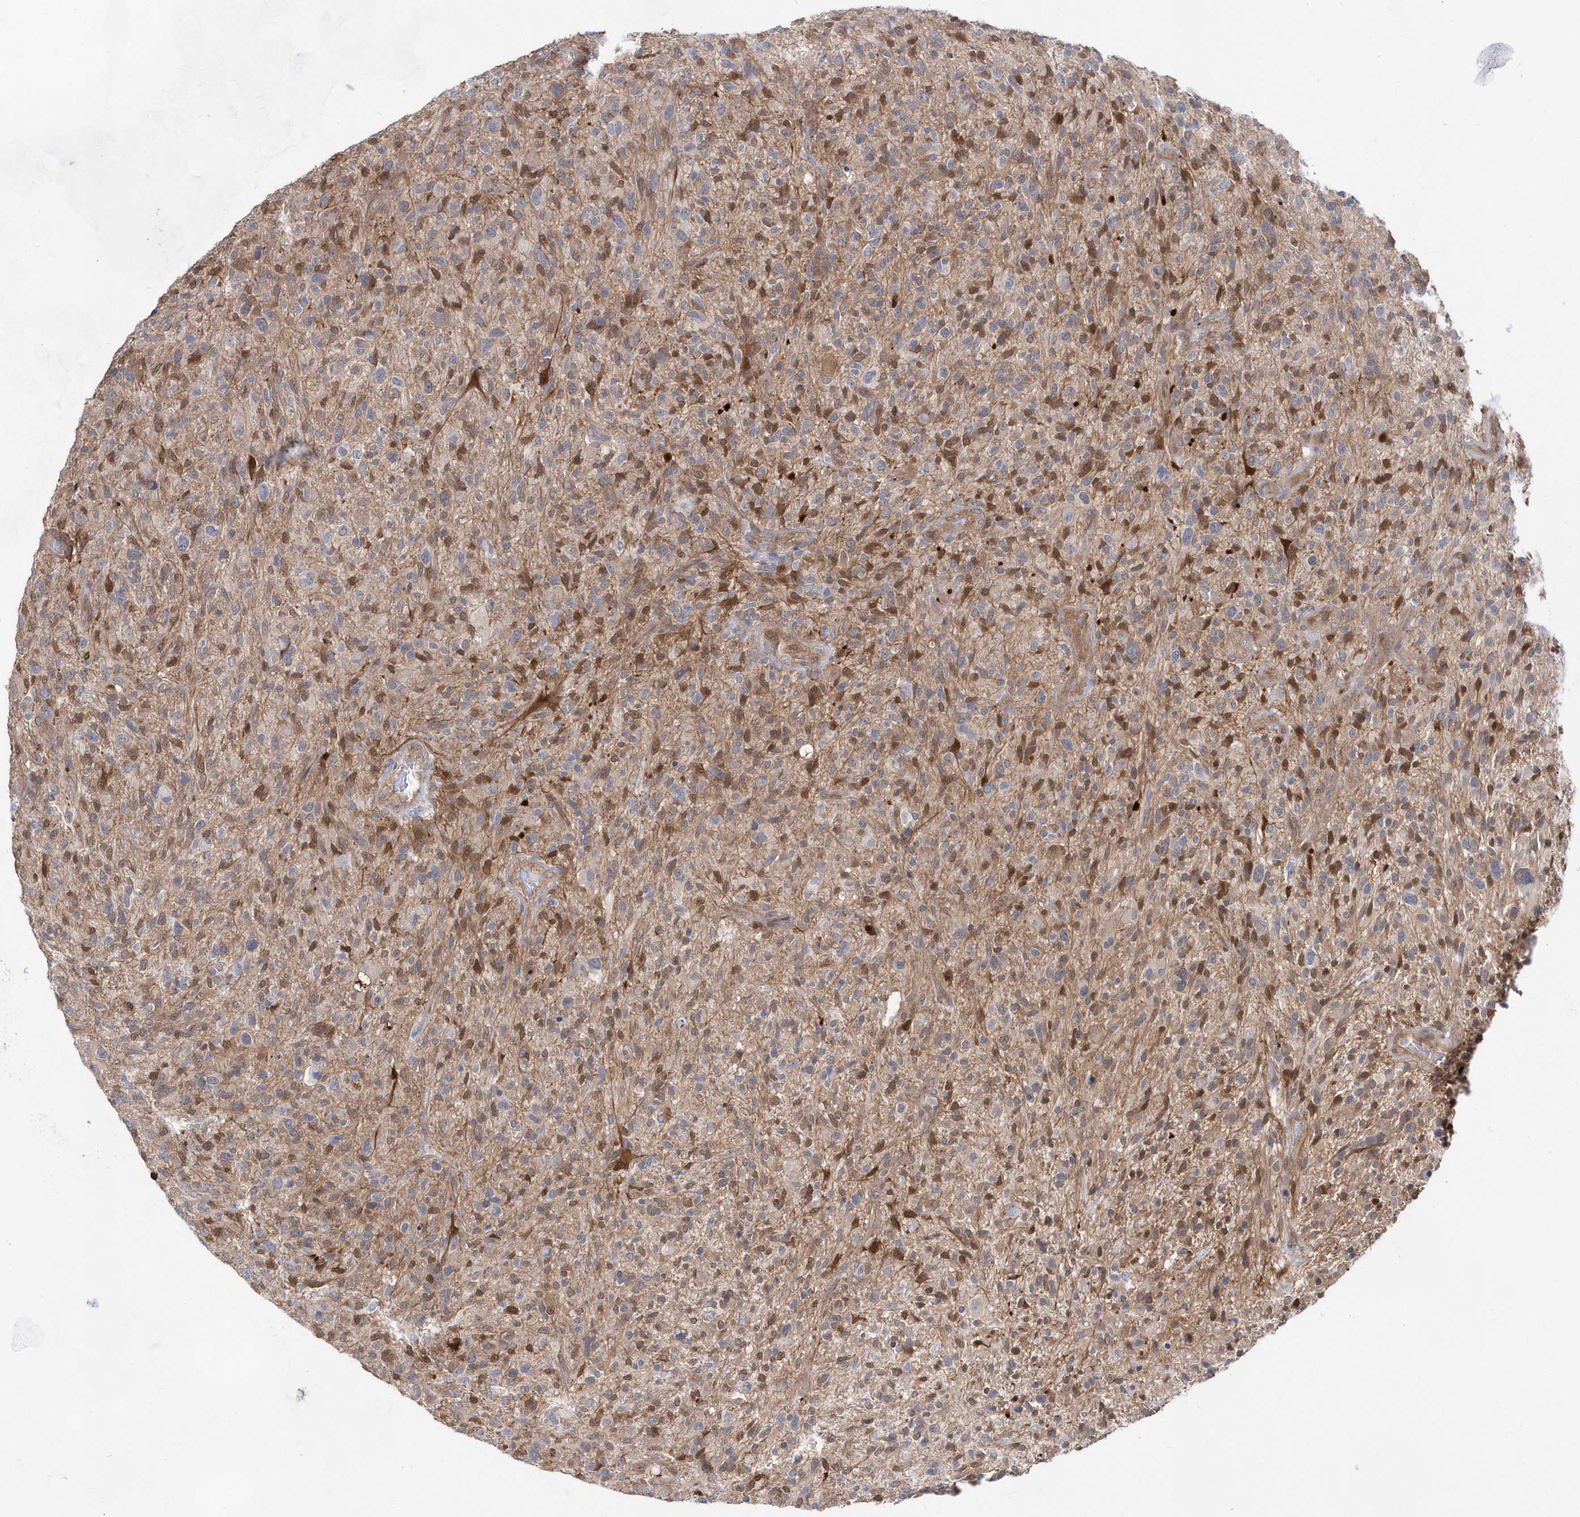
{"staining": {"intensity": "negative", "quantity": "none", "location": "none"}, "tissue": "glioma", "cell_type": "Tumor cells", "image_type": "cancer", "snomed": [{"axis": "morphology", "description": "Glioma, malignant, High grade"}, {"axis": "topography", "description": "Brain"}], "caption": "Tumor cells show no significant protein staining in glioma. Nuclei are stained in blue.", "gene": "BDH2", "patient": {"sex": "male", "age": 47}}